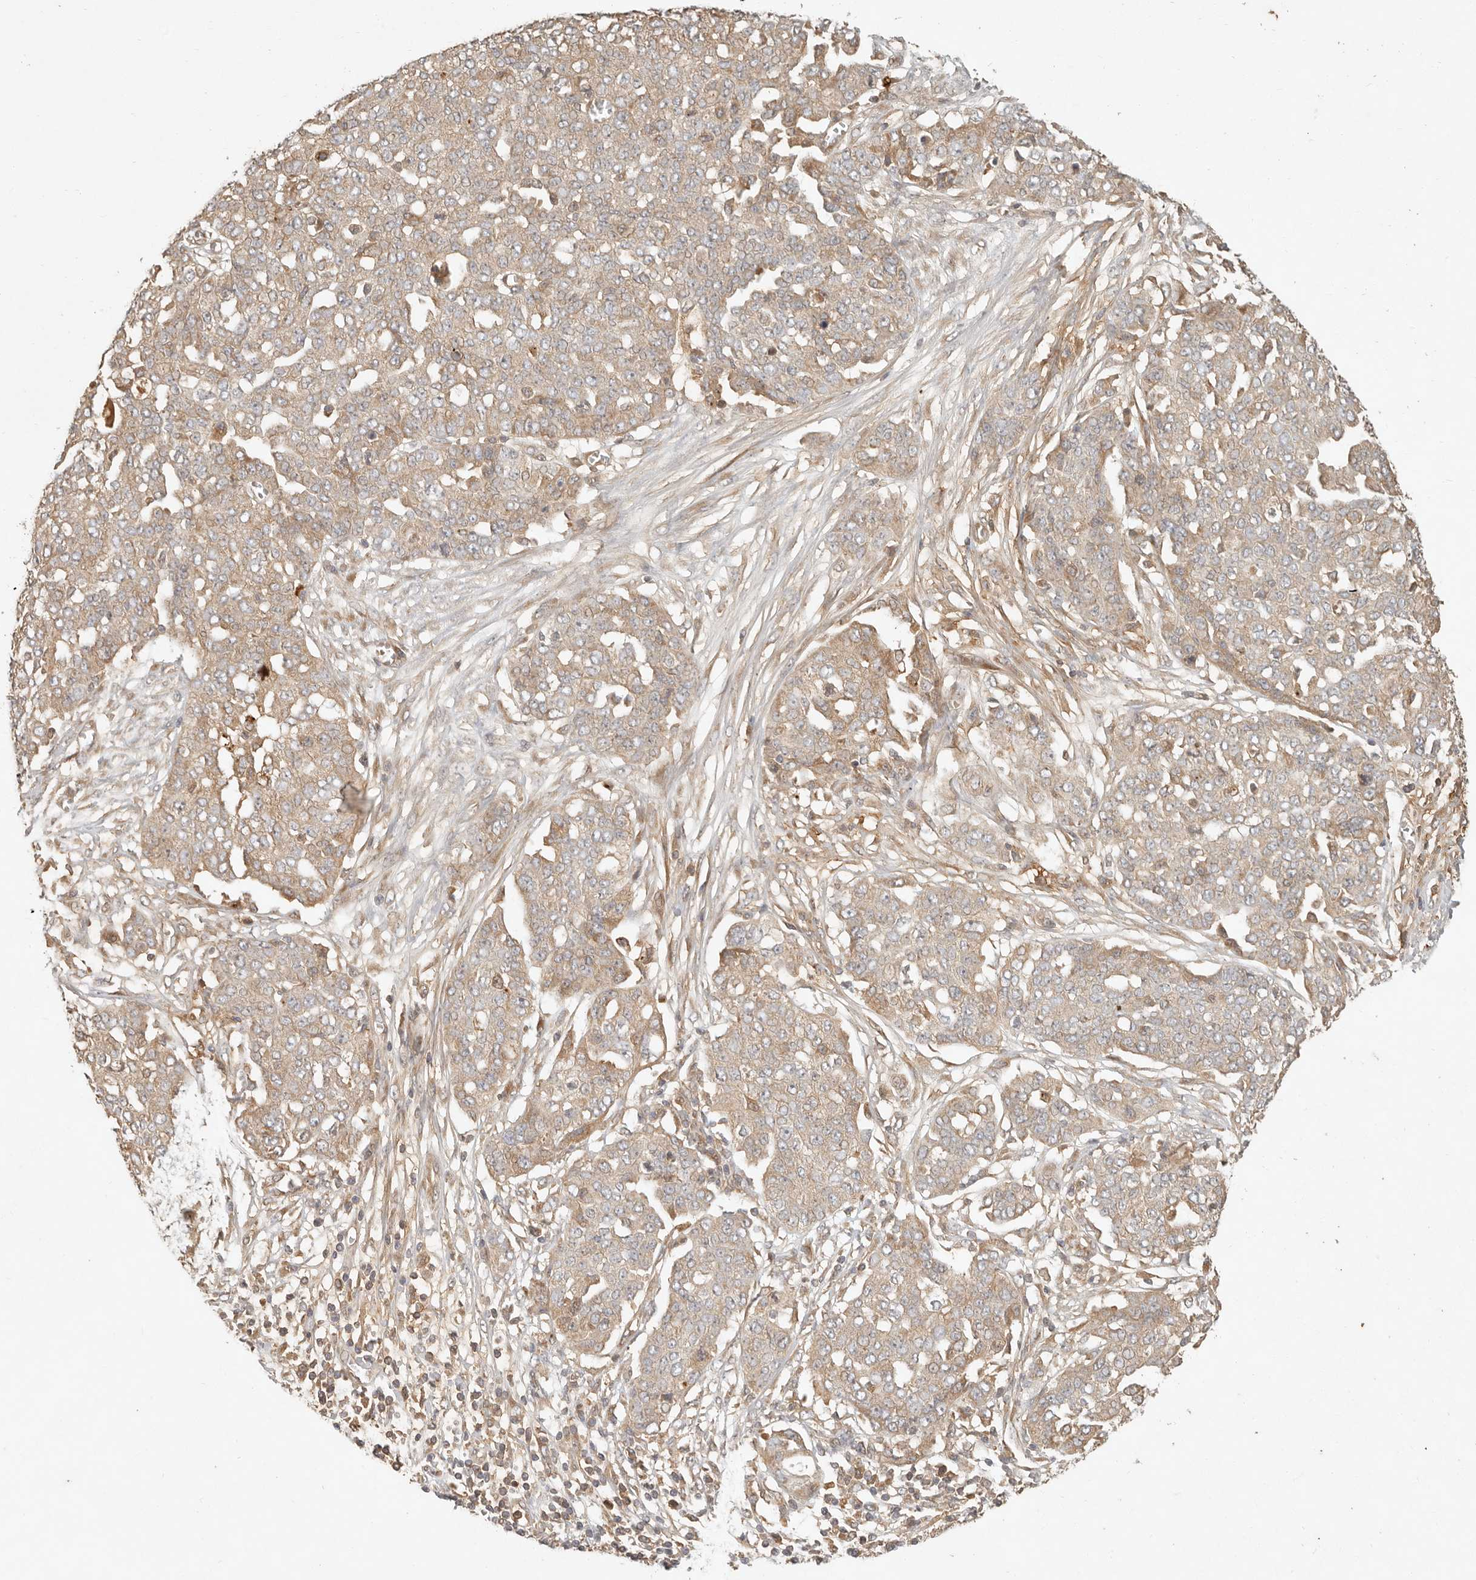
{"staining": {"intensity": "weak", "quantity": ">75%", "location": "cytoplasmic/membranous"}, "tissue": "ovarian cancer", "cell_type": "Tumor cells", "image_type": "cancer", "snomed": [{"axis": "morphology", "description": "Cystadenocarcinoma, serous, NOS"}, {"axis": "topography", "description": "Soft tissue"}, {"axis": "topography", "description": "Ovary"}], "caption": "Tumor cells exhibit low levels of weak cytoplasmic/membranous staining in about >75% of cells in ovarian serous cystadenocarcinoma. (DAB (3,3'-diaminobenzidine) IHC, brown staining for protein, blue staining for nuclei).", "gene": "ANKRD61", "patient": {"sex": "female", "age": 57}}